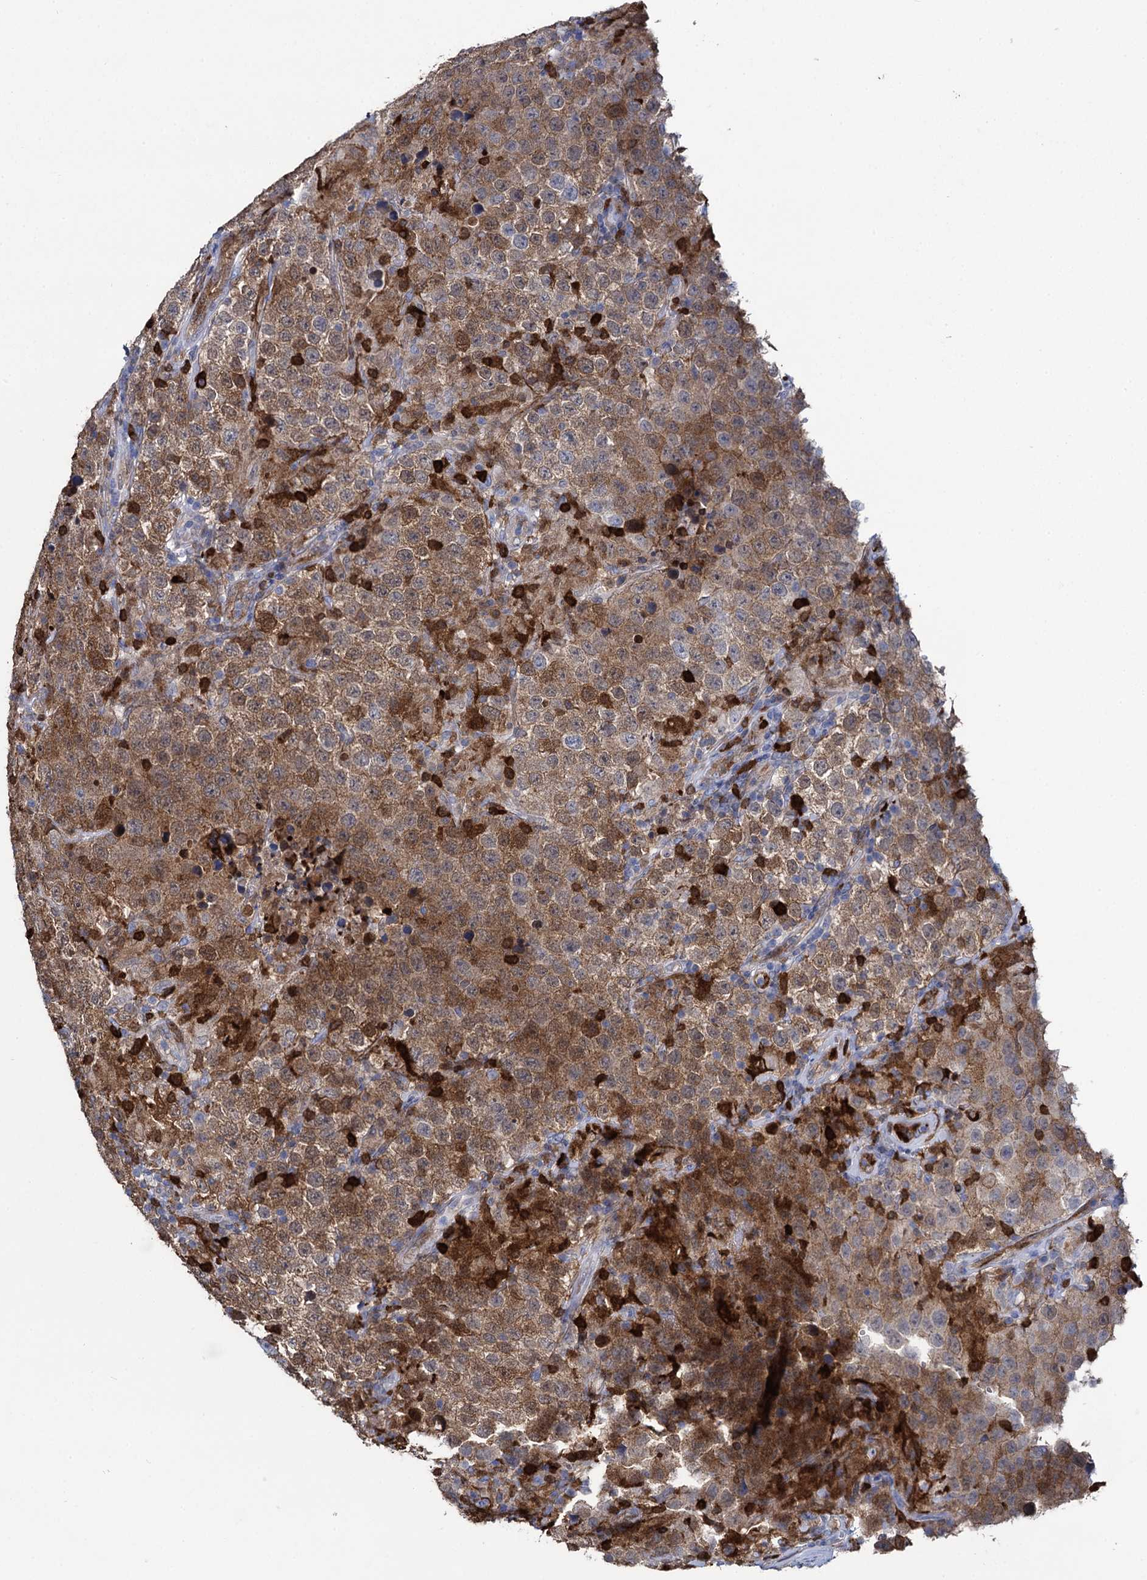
{"staining": {"intensity": "moderate", "quantity": ">75%", "location": "cytoplasmic/membranous"}, "tissue": "testis cancer", "cell_type": "Tumor cells", "image_type": "cancer", "snomed": [{"axis": "morphology", "description": "Normal tissue, NOS"}, {"axis": "morphology", "description": "Urothelial carcinoma, High grade"}, {"axis": "morphology", "description": "Seminoma, NOS"}, {"axis": "morphology", "description": "Carcinoma, Embryonal, NOS"}, {"axis": "topography", "description": "Urinary bladder"}, {"axis": "topography", "description": "Testis"}], "caption": "Immunohistochemistry (DAB (3,3'-diaminobenzidine)) staining of human urothelial carcinoma (high-grade) (testis) exhibits moderate cytoplasmic/membranous protein expression in approximately >75% of tumor cells. The staining is performed using DAB brown chromogen to label protein expression. The nuclei are counter-stained blue using hematoxylin.", "gene": "FABP5", "patient": {"sex": "male", "age": 41}}